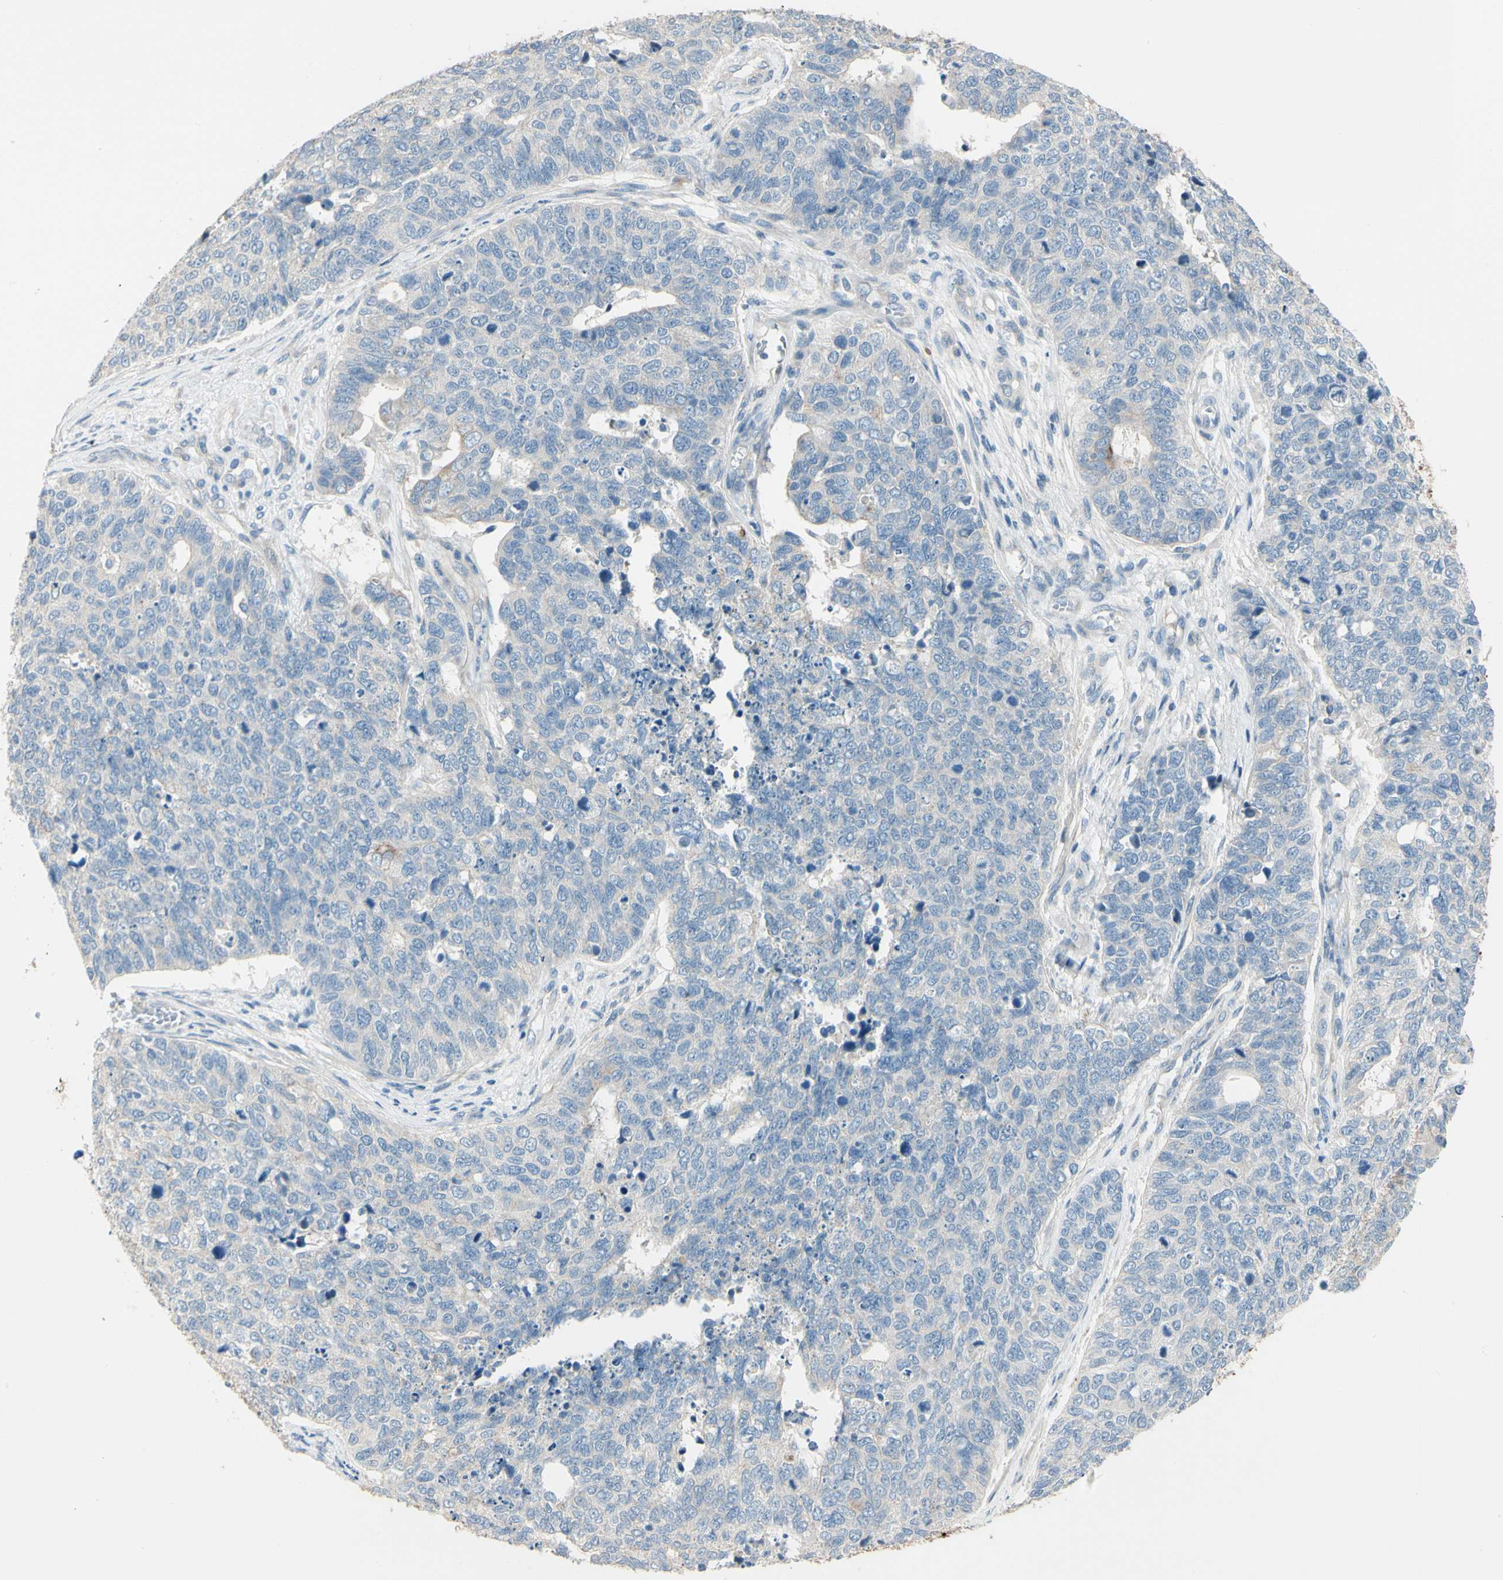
{"staining": {"intensity": "negative", "quantity": "none", "location": "none"}, "tissue": "cervical cancer", "cell_type": "Tumor cells", "image_type": "cancer", "snomed": [{"axis": "morphology", "description": "Squamous cell carcinoma, NOS"}, {"axis": "topography", "description": "Cervix"}], "caption": "Tumor cells show no significant protein staining in cervical squamous cell carcinoma. (DAB (3,3'-diaminobenzidine) immunohistochemistry, high magnification).", "gene": "DUSP12", "patient": {"sex": "female", "age": 63}}